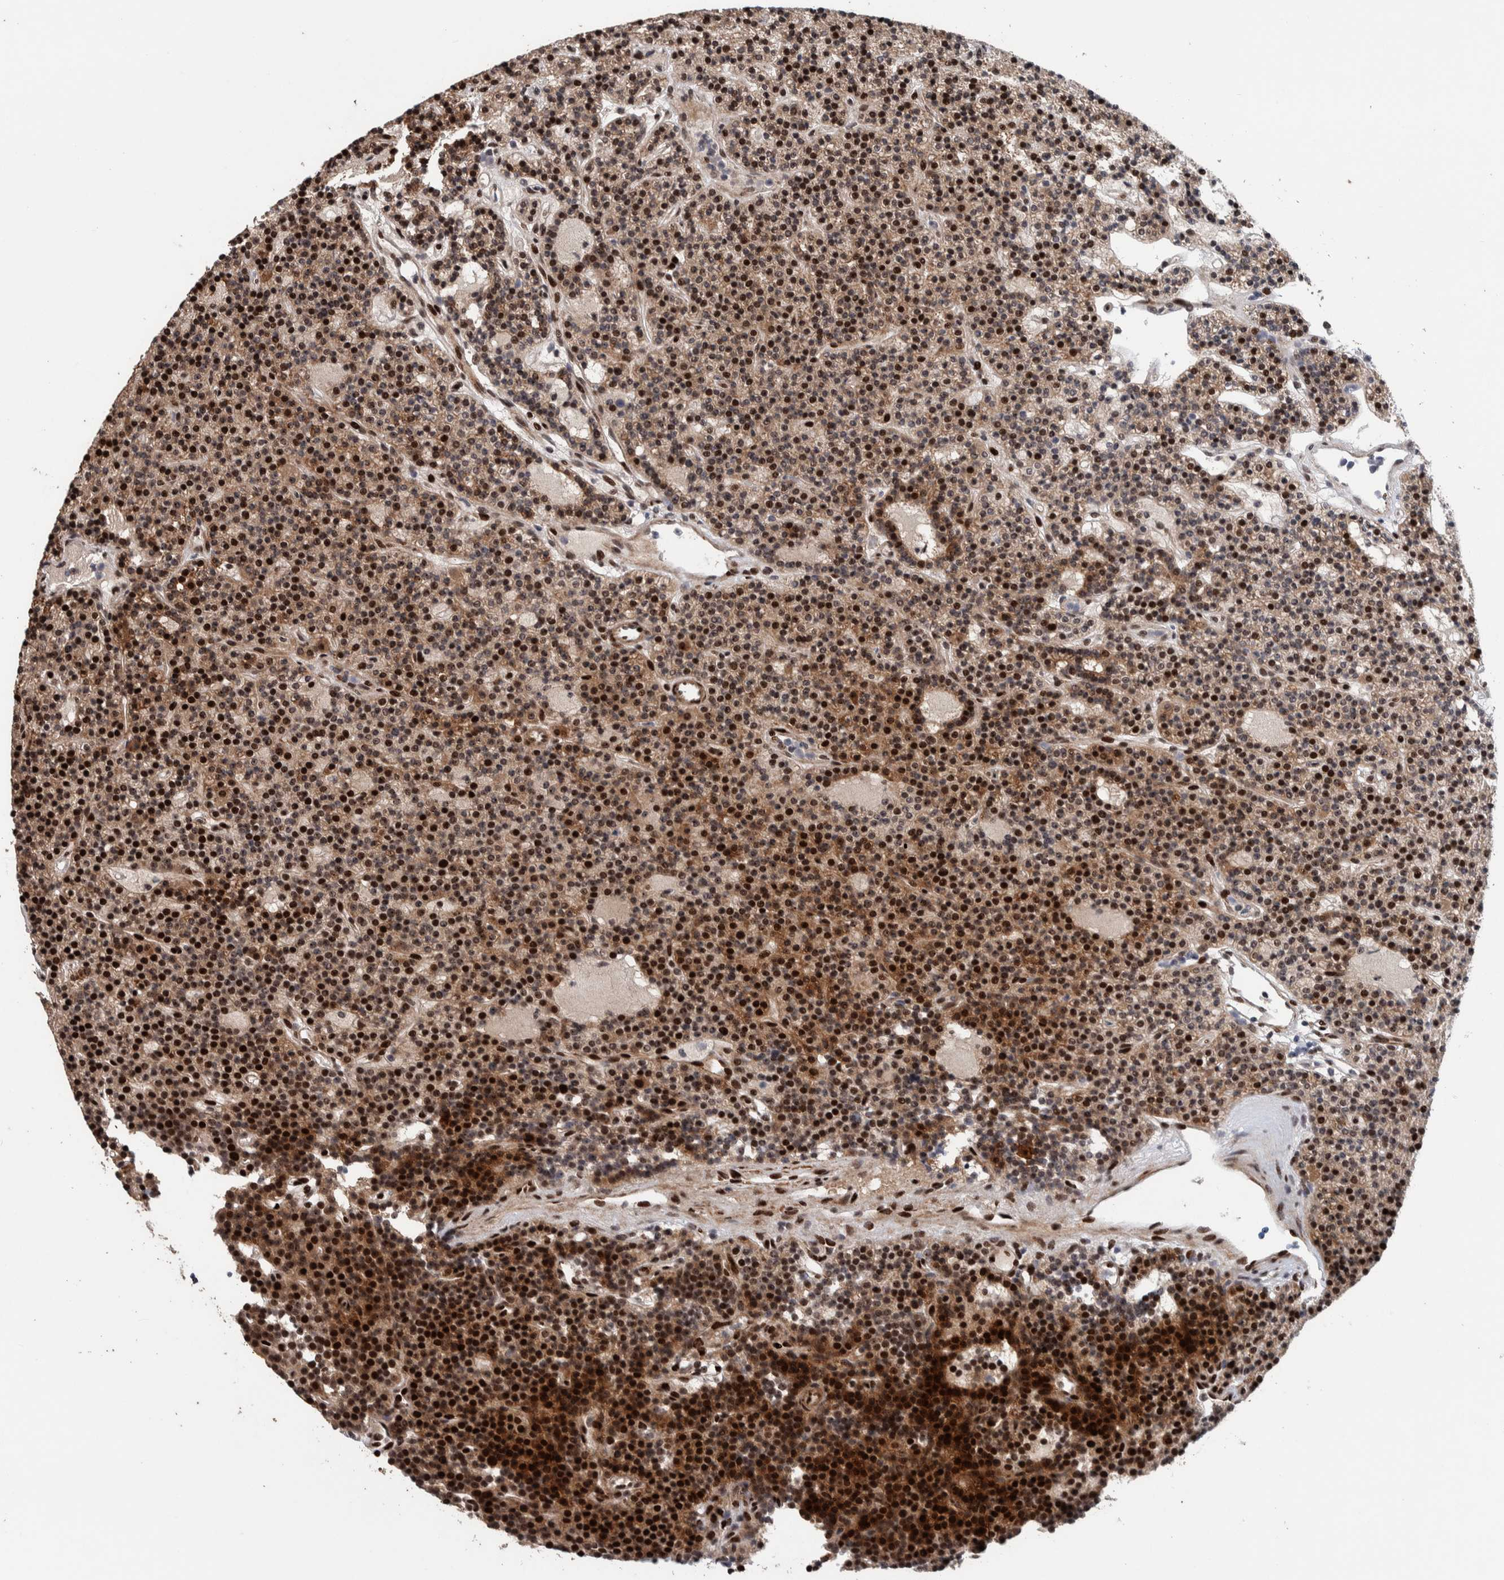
{"staining": {"intensity": "strong", "quantity": ">75%", "location": "cytoplasmic/membranous,nuclear"}, "tissue": "parathyroid gland", "cell_type": "Glandular cells", "image_type": "normal", "snomed": [{"axis": "morphology", "description": "Normal tissue, NOS"}, {"axis": "topography", "description": "Parathyroid gland"}], "caption": "Parathyroid gland stained with IHC demonstrates strong cytoplasmic/membranous,nuclear positivity in about >75% of glandular cells. Using DAB (brown) and hematoxylin (blue) stains, captured at high magnification using brightfield microscopy.", "gene": "CHD4", "patient": {"sex": "male", "age": 75}}